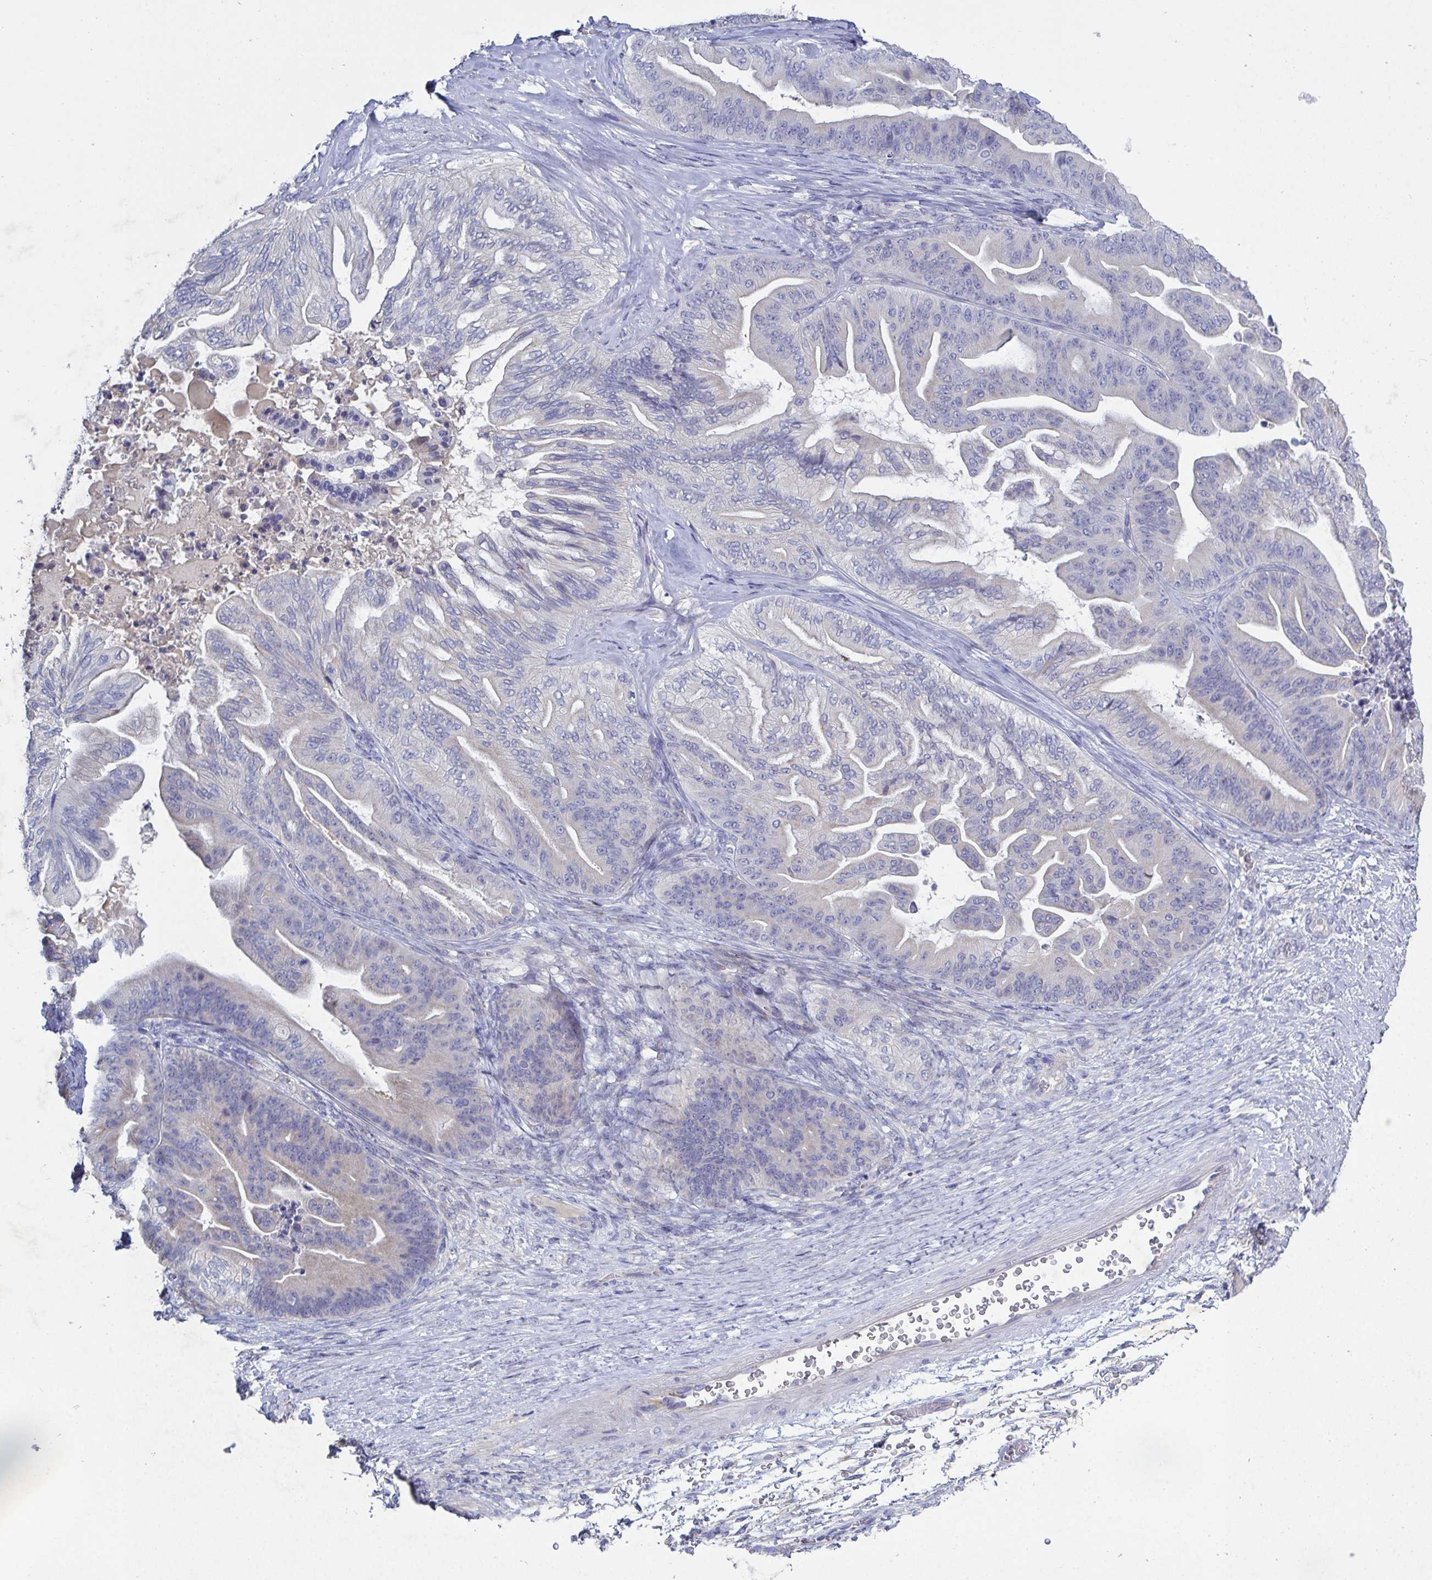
{"staining": {"intensity": "negative", "quantity": "none", "location": "none"}, "tissue": "ovarian cancer", "cell_type": "Tumor cells", "image_type": "cancer", "snomed": [{"axis": "morphology", "description": "Cystadenocarcinoma, mucinous, NOS"}, {"axis": "topography", "description": "Ovary"}], "caption": "The histopathology image reveals no significant positivity in tumor cells of ovarian mucinous cystadenocarcinoma.", "gene": "GALNT13", "patient": {"sex": "female", "age": 67}}